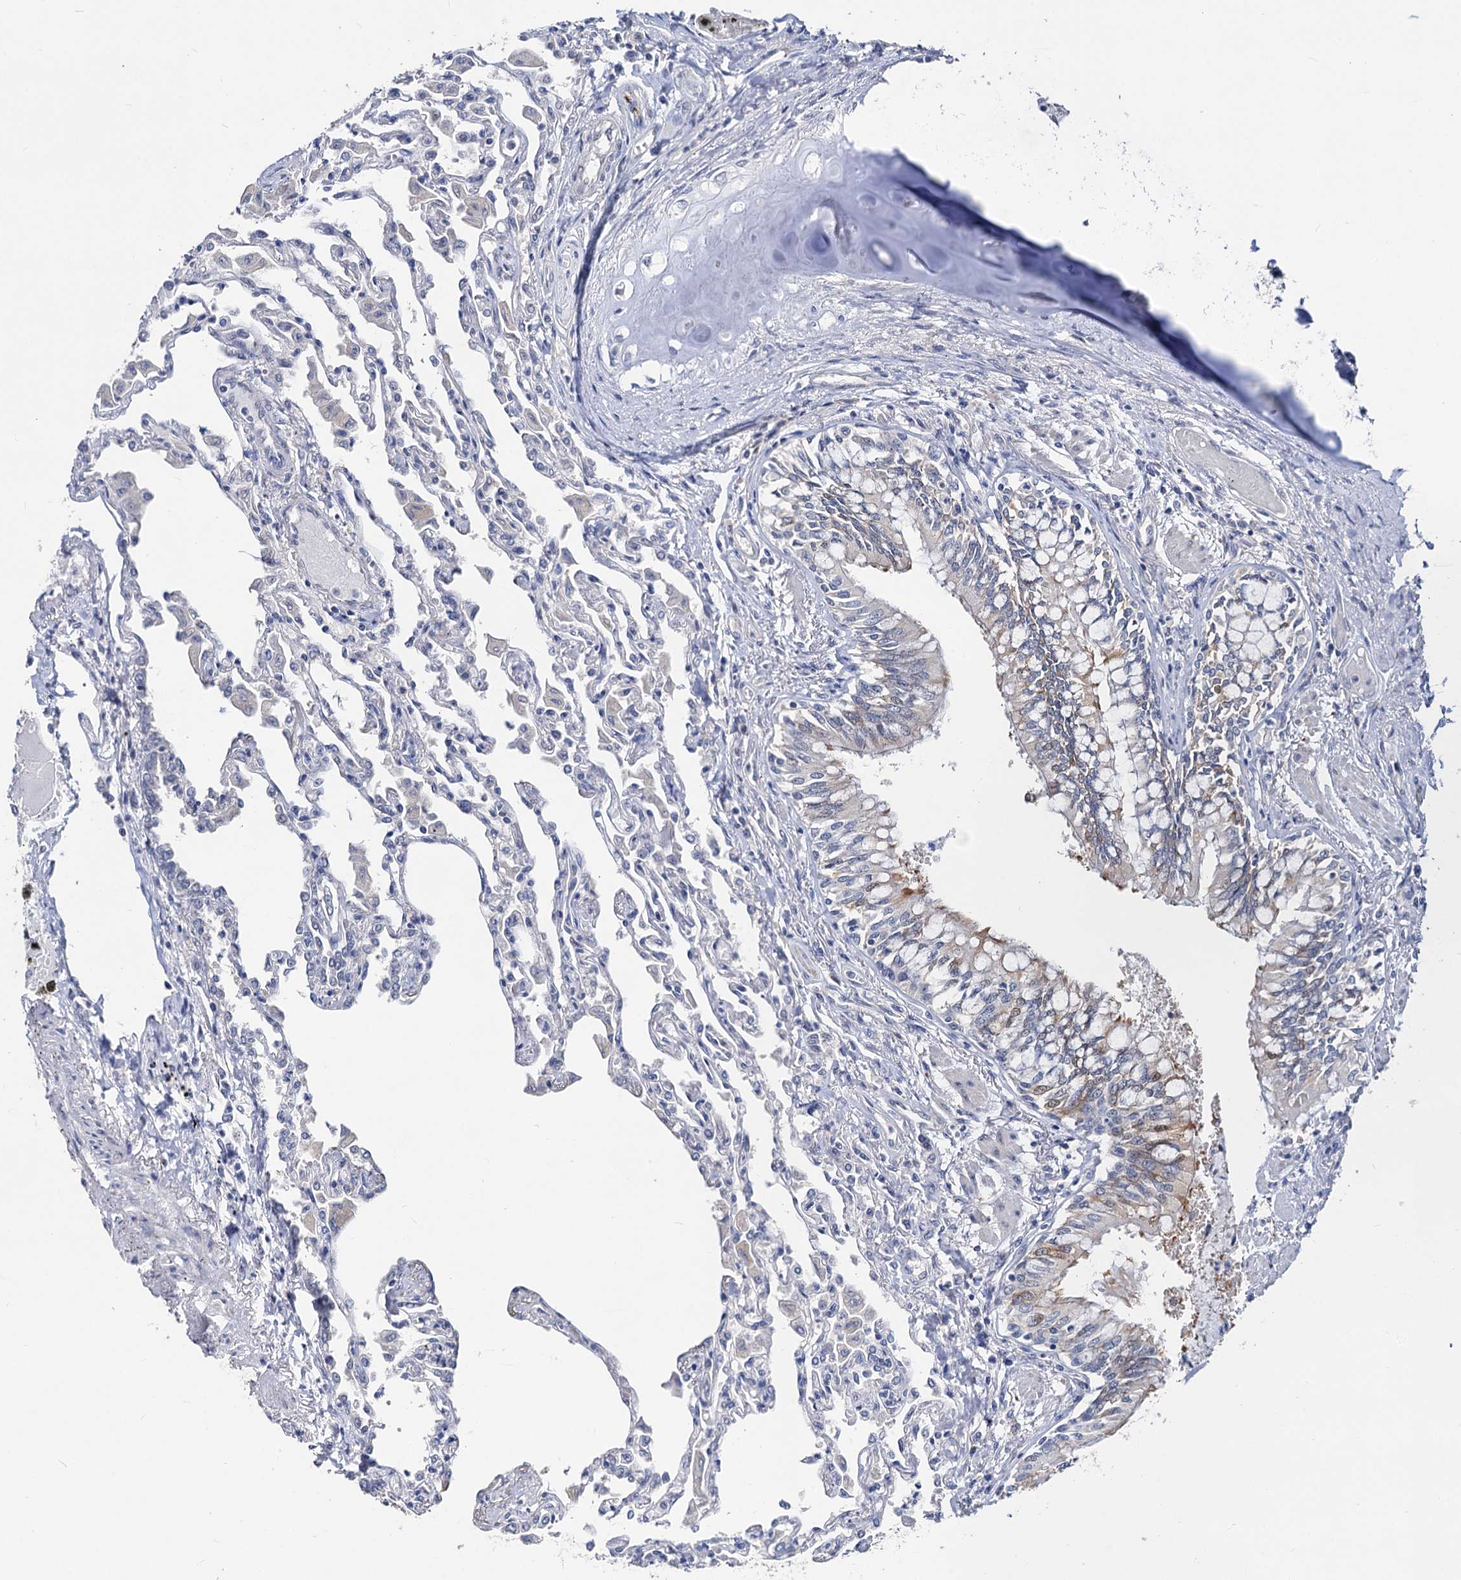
{"staining": {"intensity": "negative", "quantity": "none", "location": "none"}, "tissue": "lung", "cell_type": "Alveolar cells", "image_type": "normal", "snomed": [{"axis": "morphology", "description": "Normal tissue, NOS"}, {"axis": "topography", "description": "Bronchus"}, {"axis": "topography", "description": "Lung"}], "caption": "This photomicrograph is of unremarkable lung stained with immunohistochemistry (IHC) to label a protein in brown with the nuclei are counter-stained blue. There is no positivity in alveolar cells.", "gene": "CAPRIN2", "patient": {"sex": "female", "age": 49}}